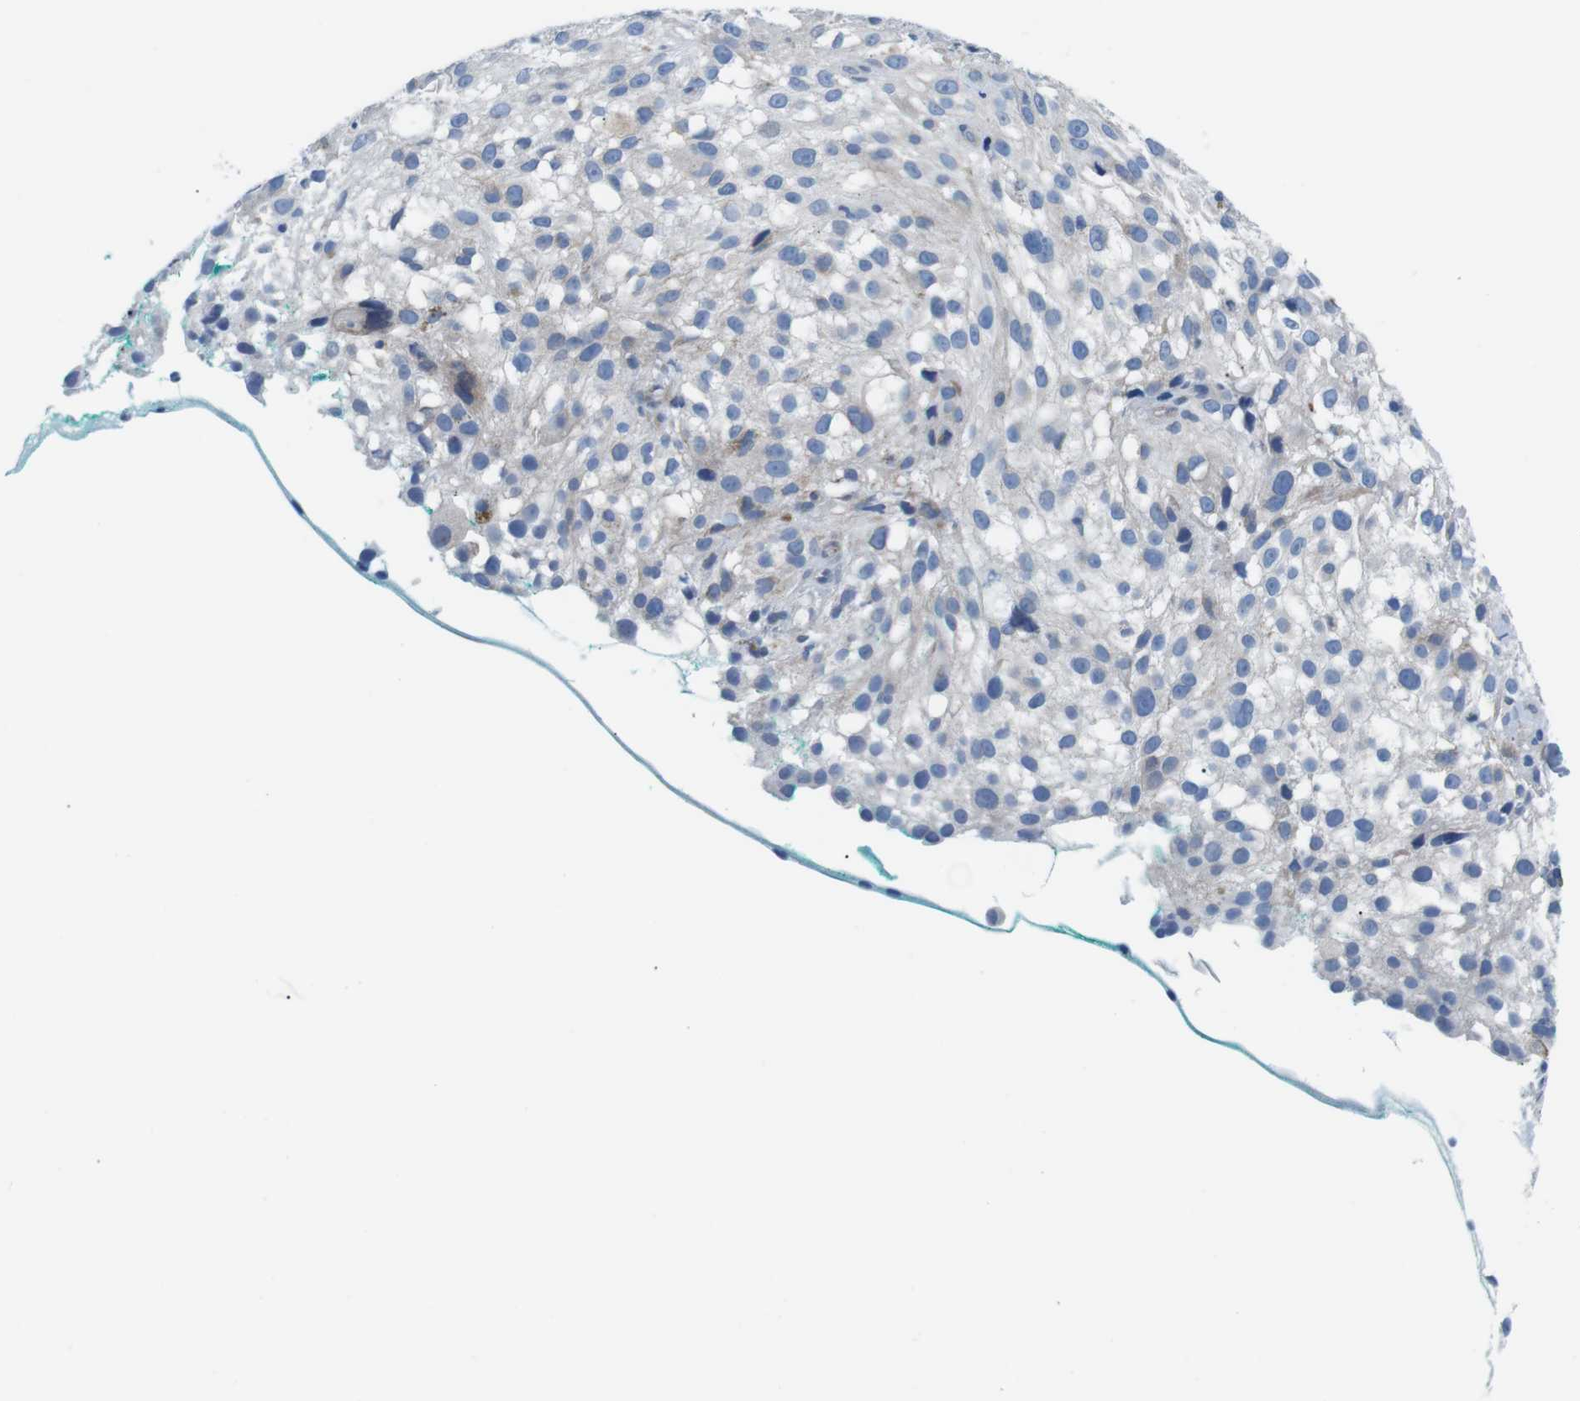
{"staining": {"intensity": "negative", "quantity": "none", "location": "none"}, "tissue": "melanoma", "cell_type": "Tumor cells", "image_type": "cancer", "snomed": [{"axis": "morphology", "description": "Necrosis, NOS"}, {"axis": "morphology", "description": "Malignant melanoma, NOS"}, {"axis": "topography", "description": "Skin"}], "caption": "IHC image of neoplastic tissue: human melanoma stained with DAB displays no significant protein staining in tumor cells. The staining was performed using DAB to visualize the protein expression in brown, while the nuclei were stained in blue with hematoxylin (Magnification: 20x).", "gene": "MUC2", "patient": {"sex": "female", "age": 87}}